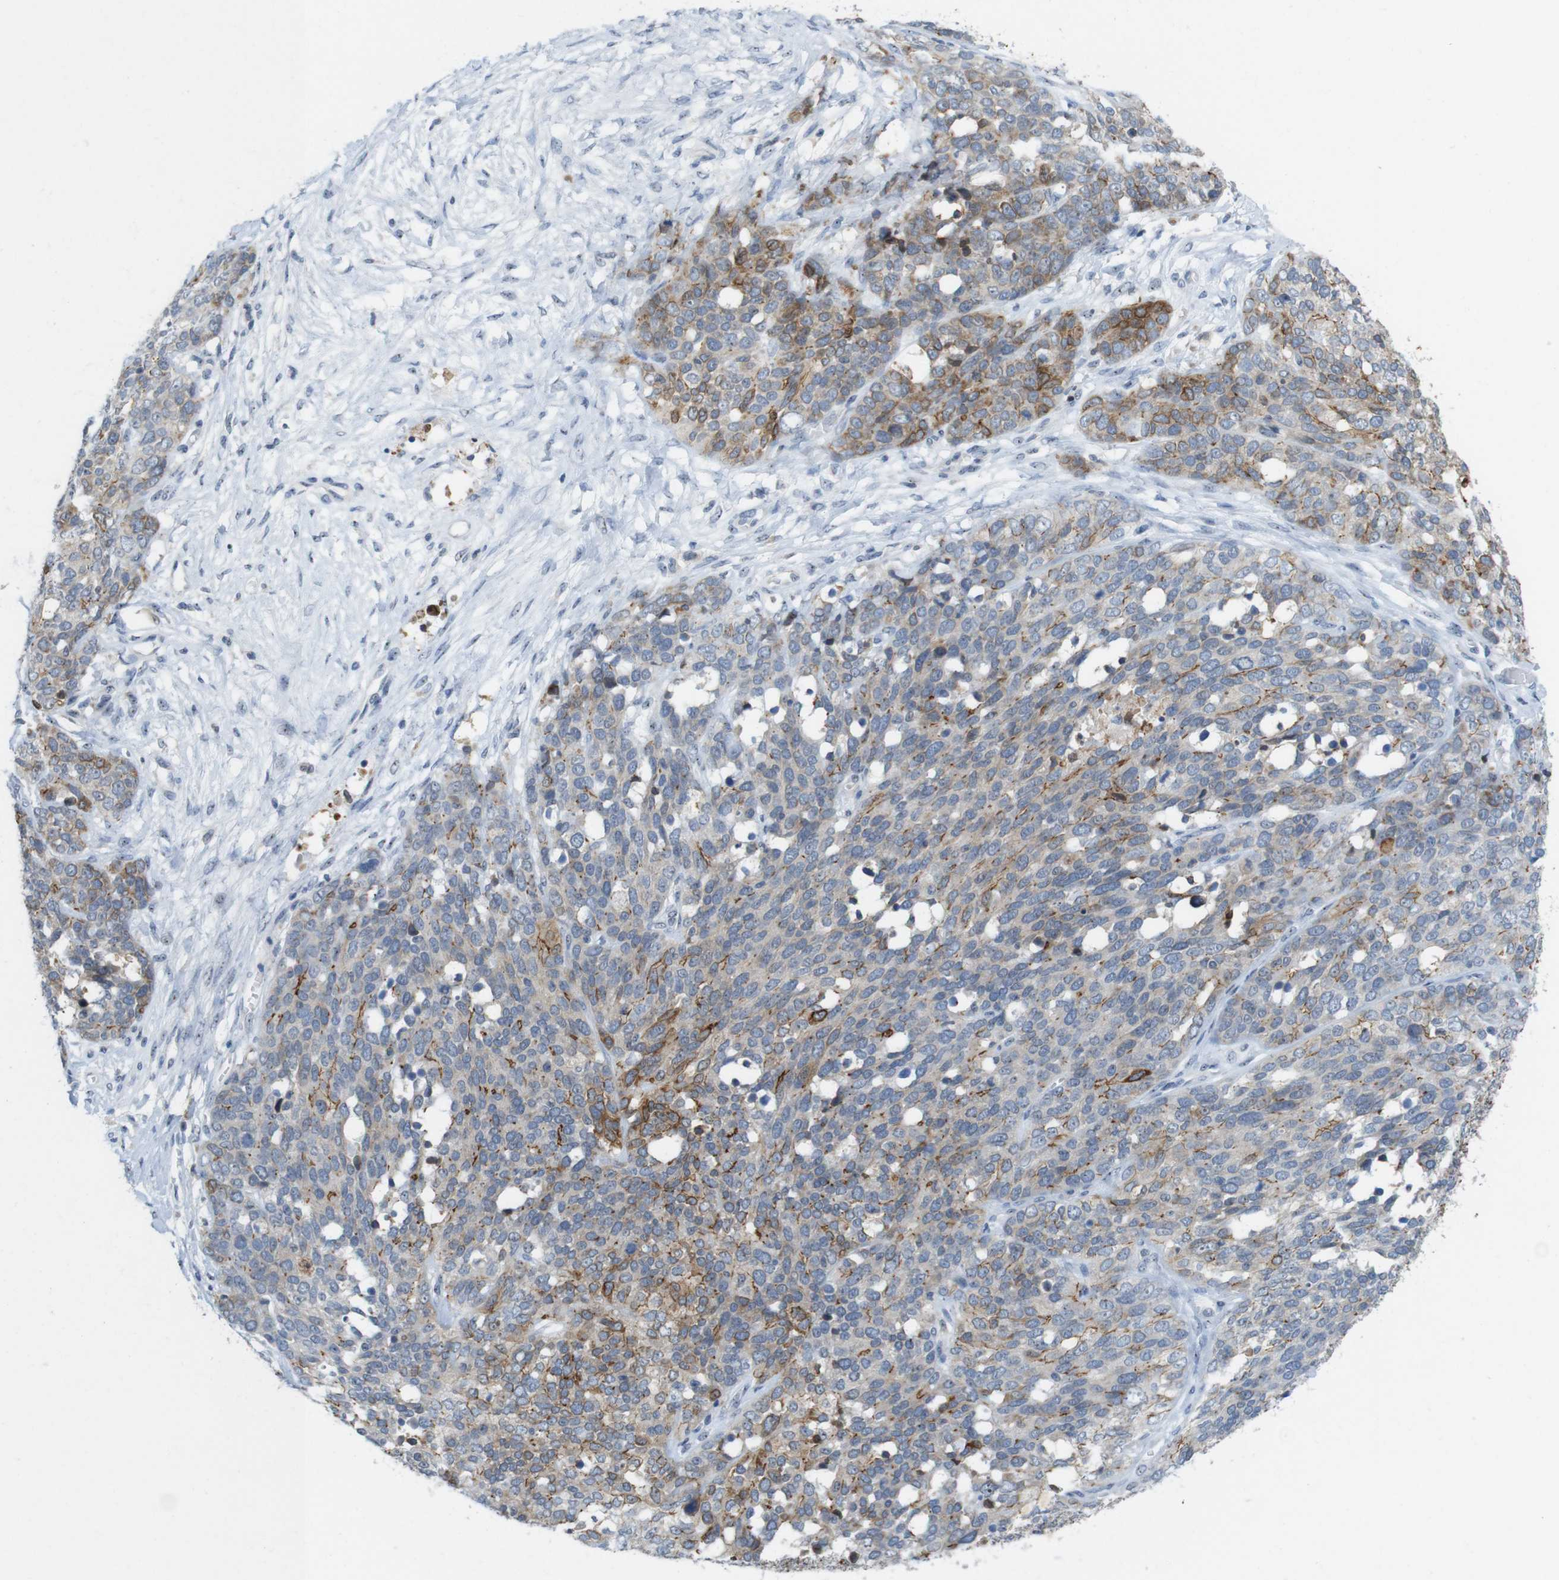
{"staining": {"intensity": "moderate", "quantity": "25%-75%", "location": "cytoplasmic/membranous"}, "tissue": "ovarian cancer", "cell_type": "Tumor cells", "image_type": "cancer", "snomed": [{"axis": "morphology", "description": "Cystadenocarcinoma, serous, NOS"}, {"axis": "topography", "description": "Ovary"}], "caption": "Human serous cystadenocarcinoma (ovarian) stained with a brown dye reveals moderate cytoplasmic/membranous positive positivity in about 25%-75% of tumor cells.", "gene": "TJP3", "patient": {"sex": "female", "age": 44}}